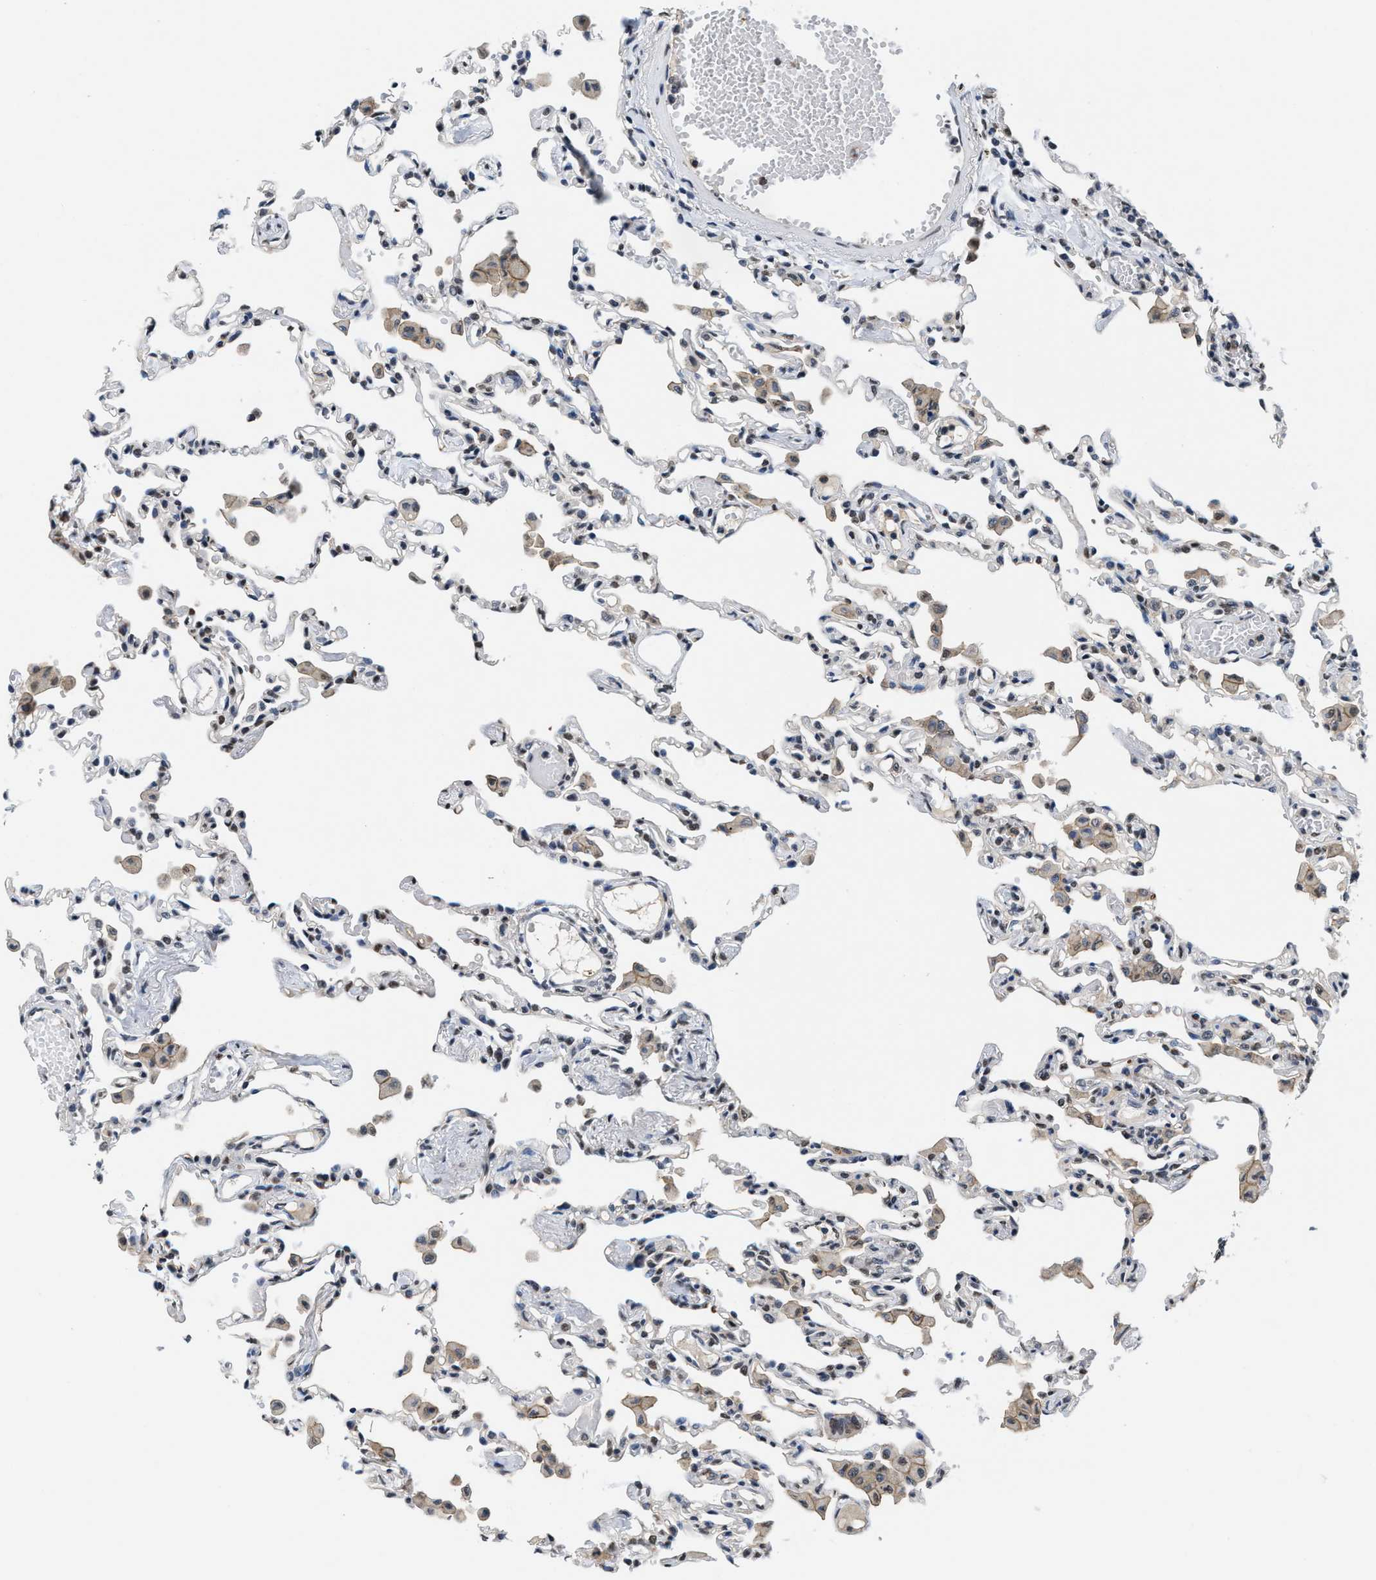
{"staining": {"intensity": "moderate", "quantity": "<25%", "location": "nuclear"}, "tissue": "lung", "cell_type": "Alveolar cells", "image_type": "normal", "snomed": [{"axis": "morphology", "description": "Normal tissue, NOS"}, {"axis": "topography", "description": "Bronchus"}, {"axis": "topography", "description": "Lung"}], "caption": "A histopathology image of lung stained for a protein shows moderate nuclear brown staining in alveolar cells.", "gene": "SUPT16H", "patient": {"sex": "female", "age": 49}}